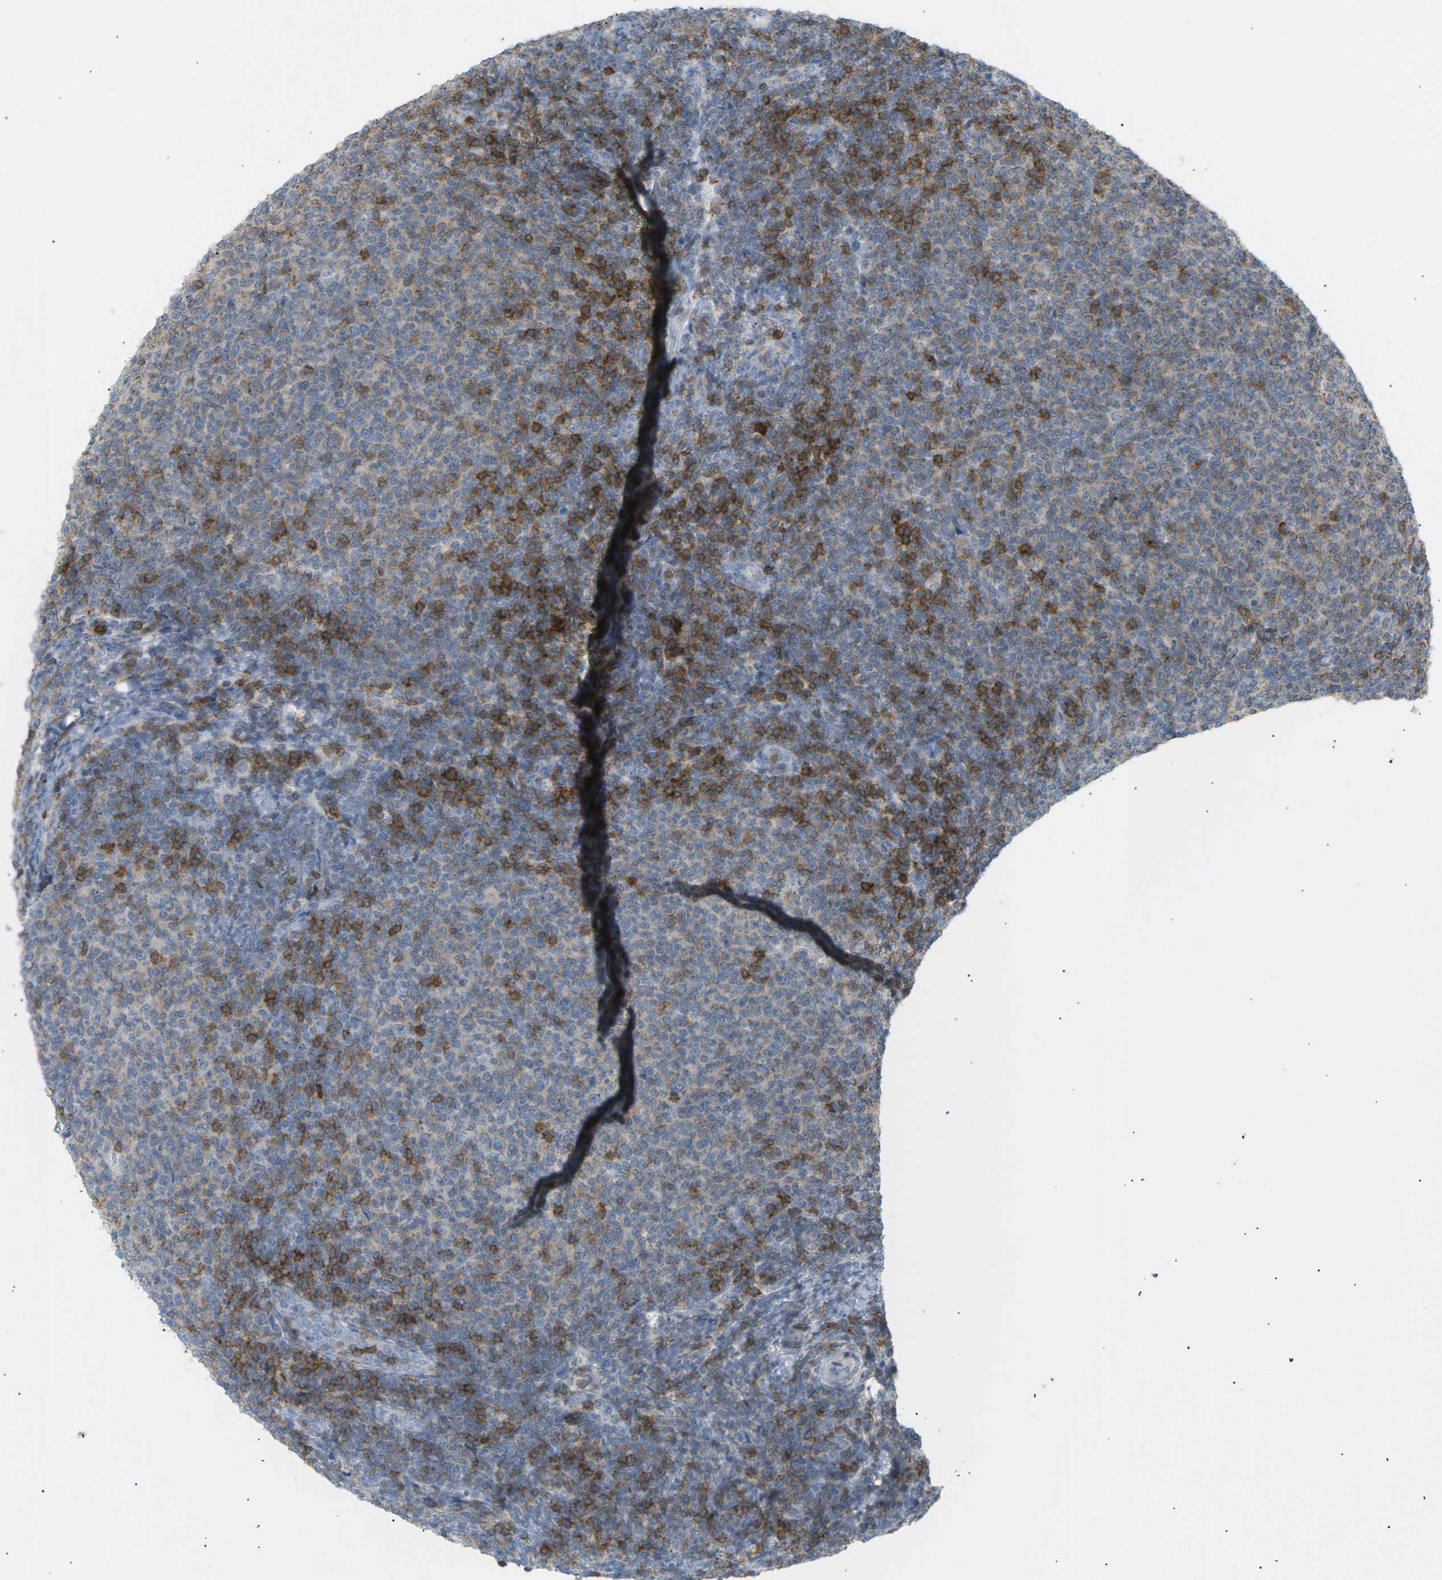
{"staining": {"intensity": "negative", "quantity": "none", "location": "none"}, "tissue": "lymphoma", "cell_type": "Tumor cells", "image_type": "cancer", "snomed": [{"axis": "morphology", "description": "Malignant lymphoma, non-Hodgkin's type, Low grade"}, {"axis": "topography", "description": "Lymph node"}], "caption": "Malignant lymphoma, non-Hodgkin's type (low-grade) stained for a protein using immunohistochemistry demonstrates no positivity tumor cells.", "gene": "LIME1", "patient": {"sex": "male", "age": 66}}